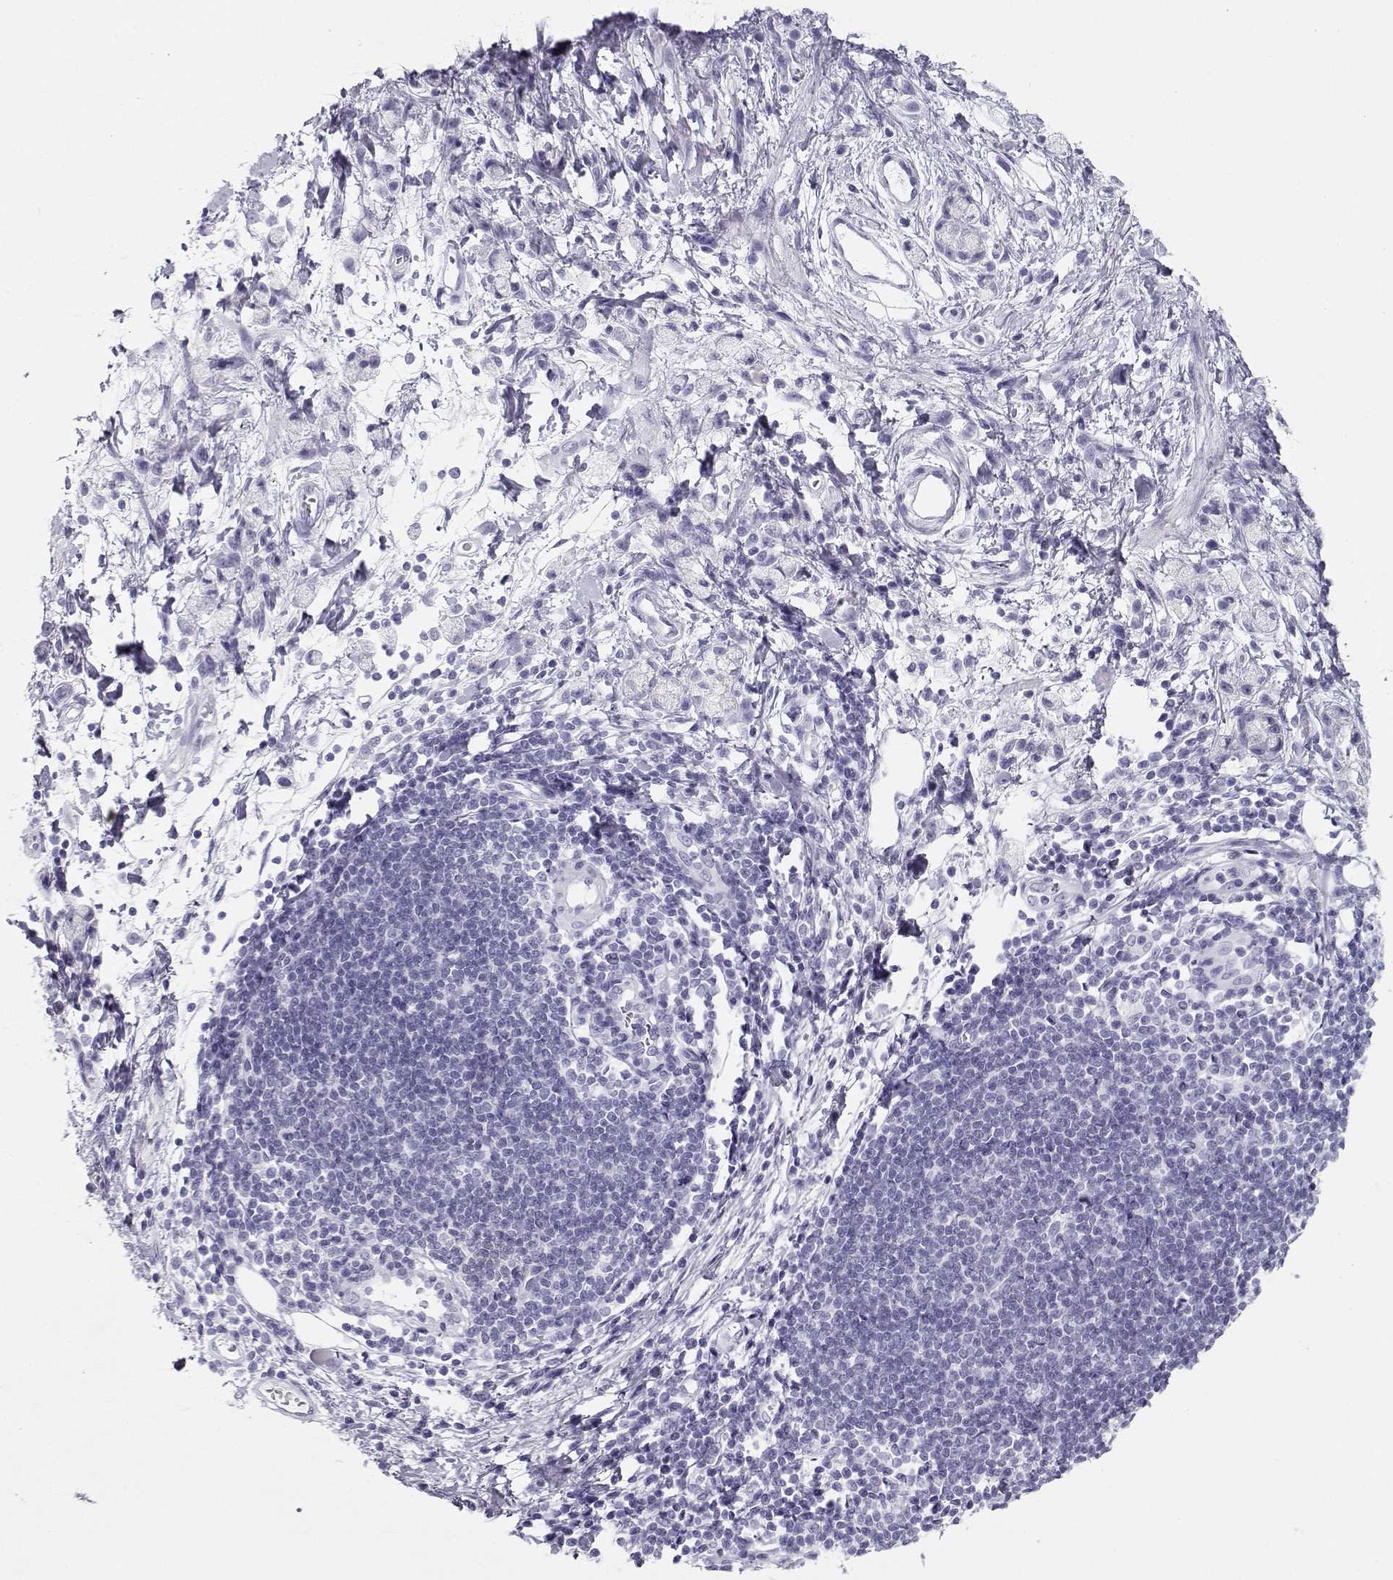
{"staining": {"intensity": "negative", "quantity": "none", "location": "none"}, "tissue": "stomach cancer", "cell_type": "Tumor cells", "image_type": "cancer", "snomed": [{"axis": "morphology", "description": "Adenocarcinoma, NOS"}, {"axis": "topography", "description": "Stomach"}], "caption": "This is an IHC photomicrograph of adenocarcinoma (stomach). There is no expression in tumor cells.", "gene": "MAGEC1", "patient": {"sex": "male", "age": 58}}